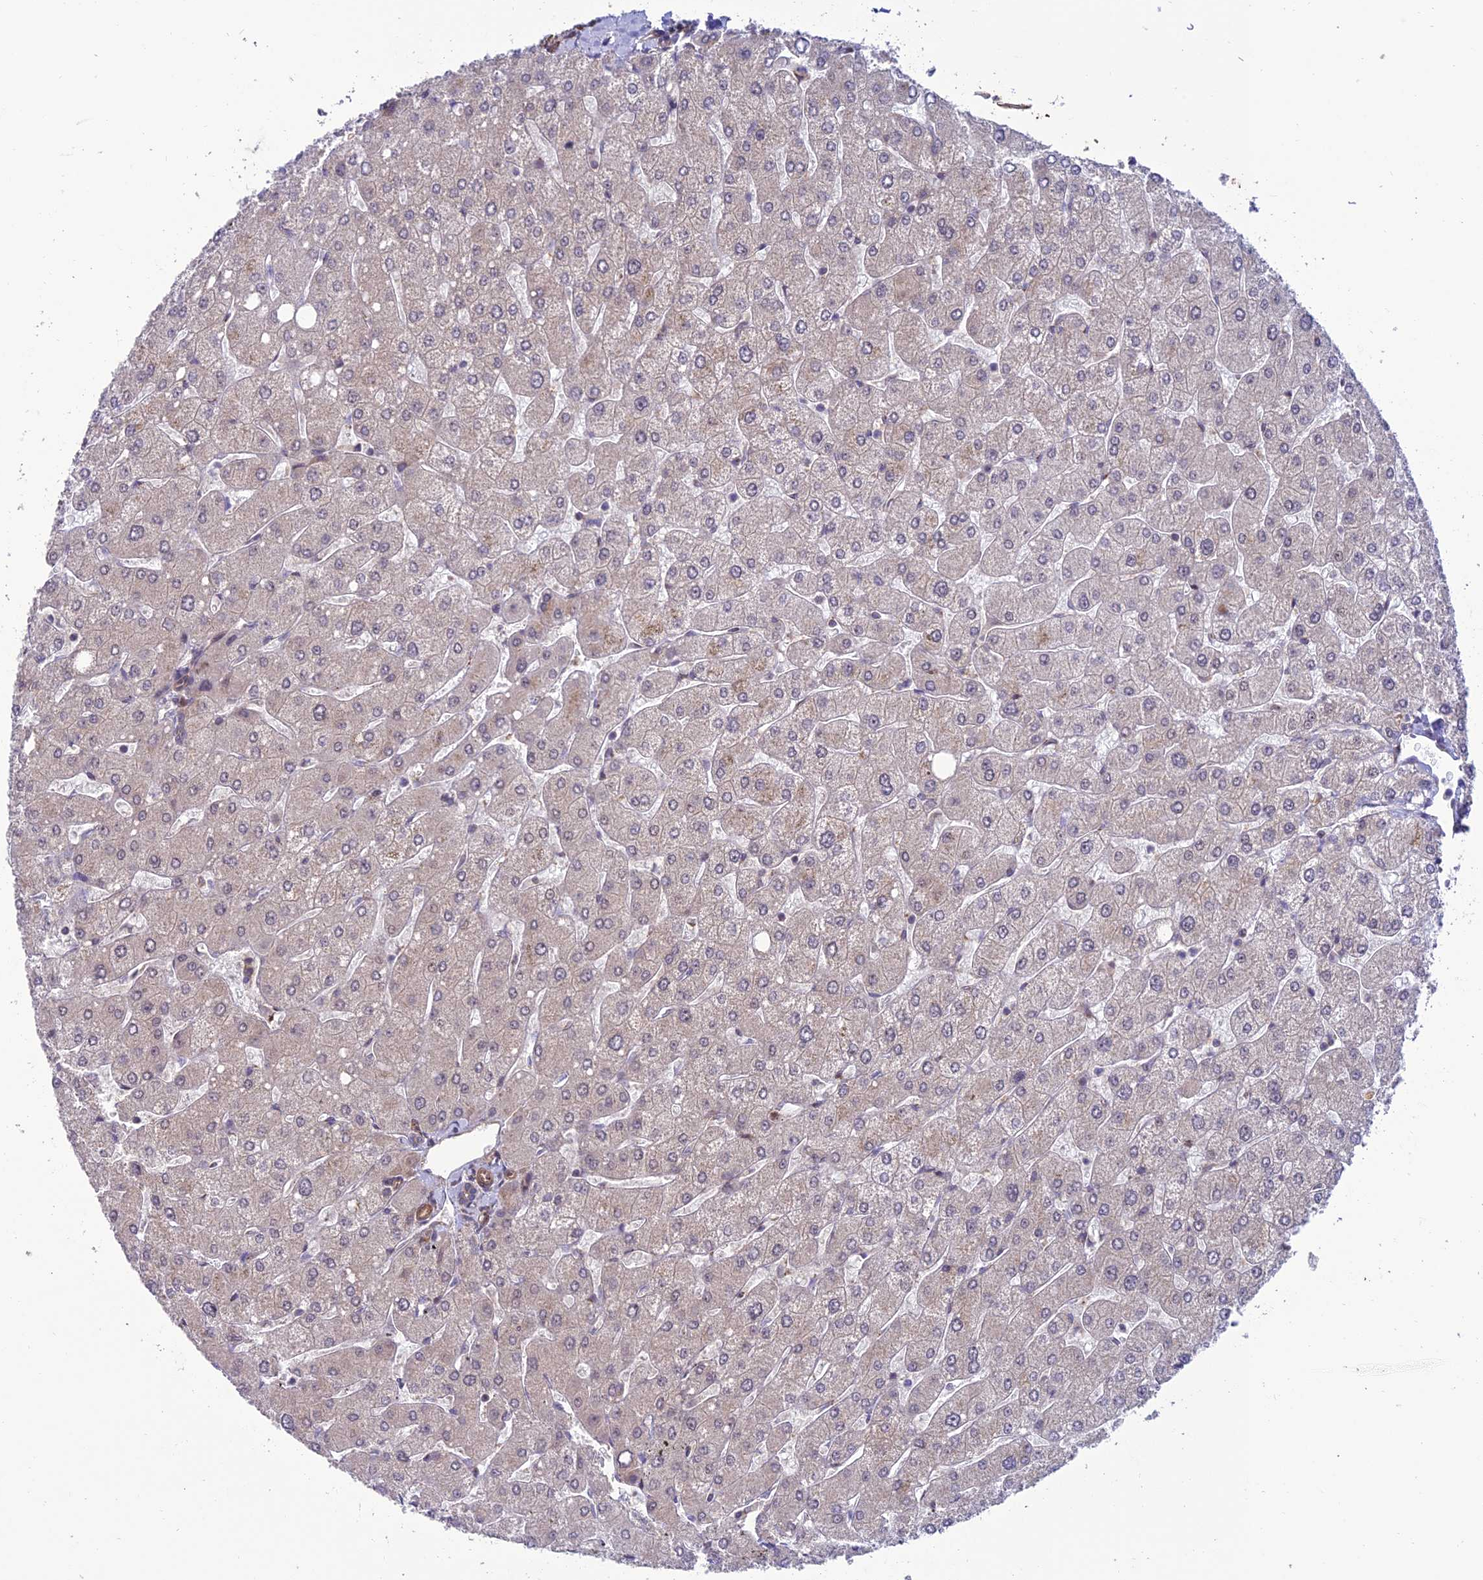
{"staining": {"intensity": "negative", "quantity": "none", "location": "none"}, "tissue": "liver", "cell_type": "Cholangiocytes", "image_type": "normal", "snomed": [{"axis": "morphology", "description": "Normal tissue, NOS"}, {"axis": "topography", "description": "Liver"}], "caption": "Immunohistochemistry (IHC) image of unremarkable liver: liver stained with DAB (3,3'-diaminobenzidine) demonstrates no significant protein expression in cholangiocytes.", "gene": "TNIP3", "patient": {"sex": "male", "age": 55}}